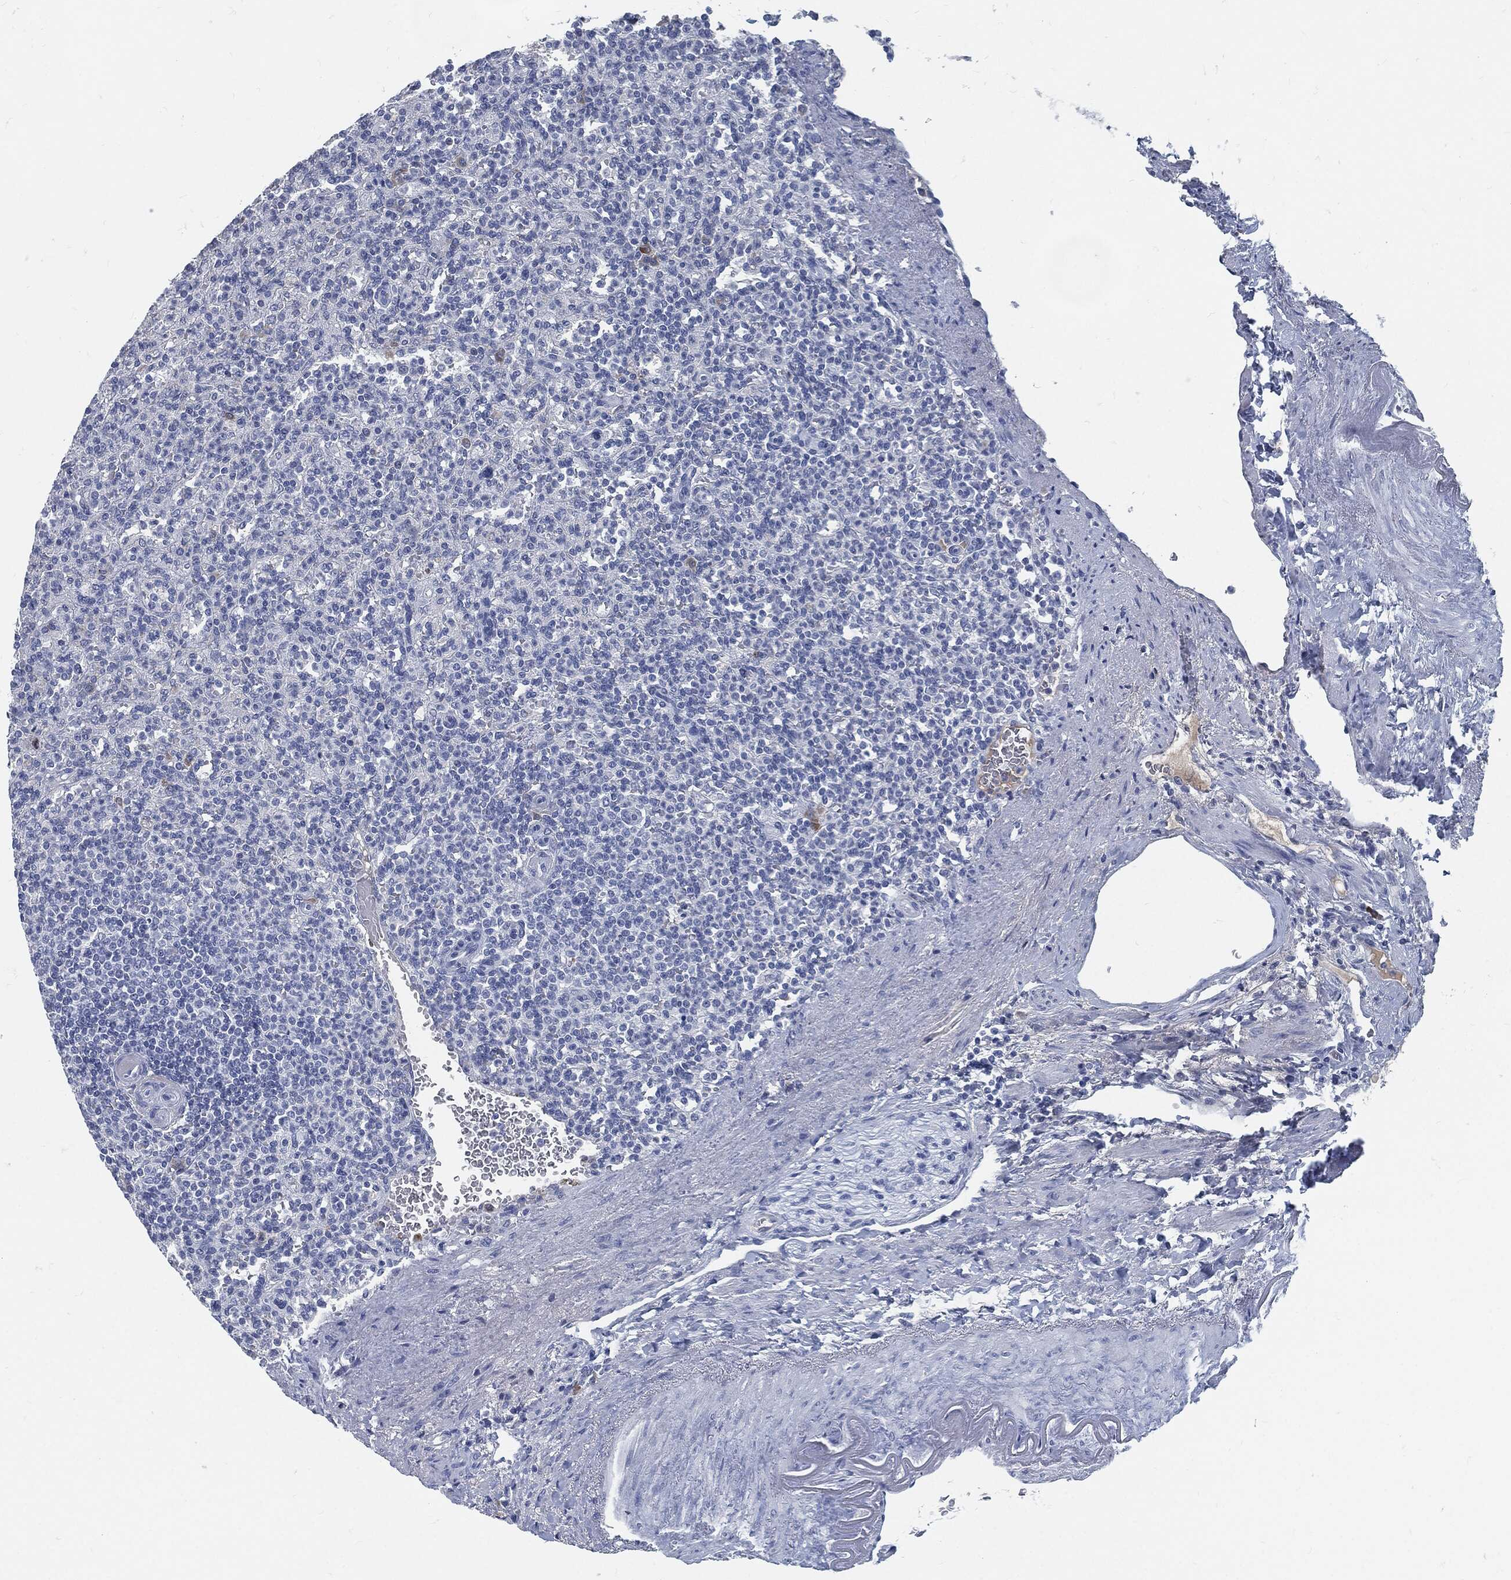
{"staining": {"intensity": "negative", "quantity": "none", "location": "none"}, "tissue": "spleen", "cell_type": "Cells in red pulp", "image_type": "normal", "snomed": [{"axis": "morphology", "description": "Normal tissue, NOS"}, {"axis": "topography", "description": "Spleen"}], "caption": "This histopathology image is of benign spleen stained with immunohistochemistry (IHC) to label a protein in brown with the nuclei are counter-stained blue. There is no staining in cells in red pulp. (IHC, brightfield microscopy, high magnification).", "gene": "MST1", "patient": {"sex": "female", "age": 74}}